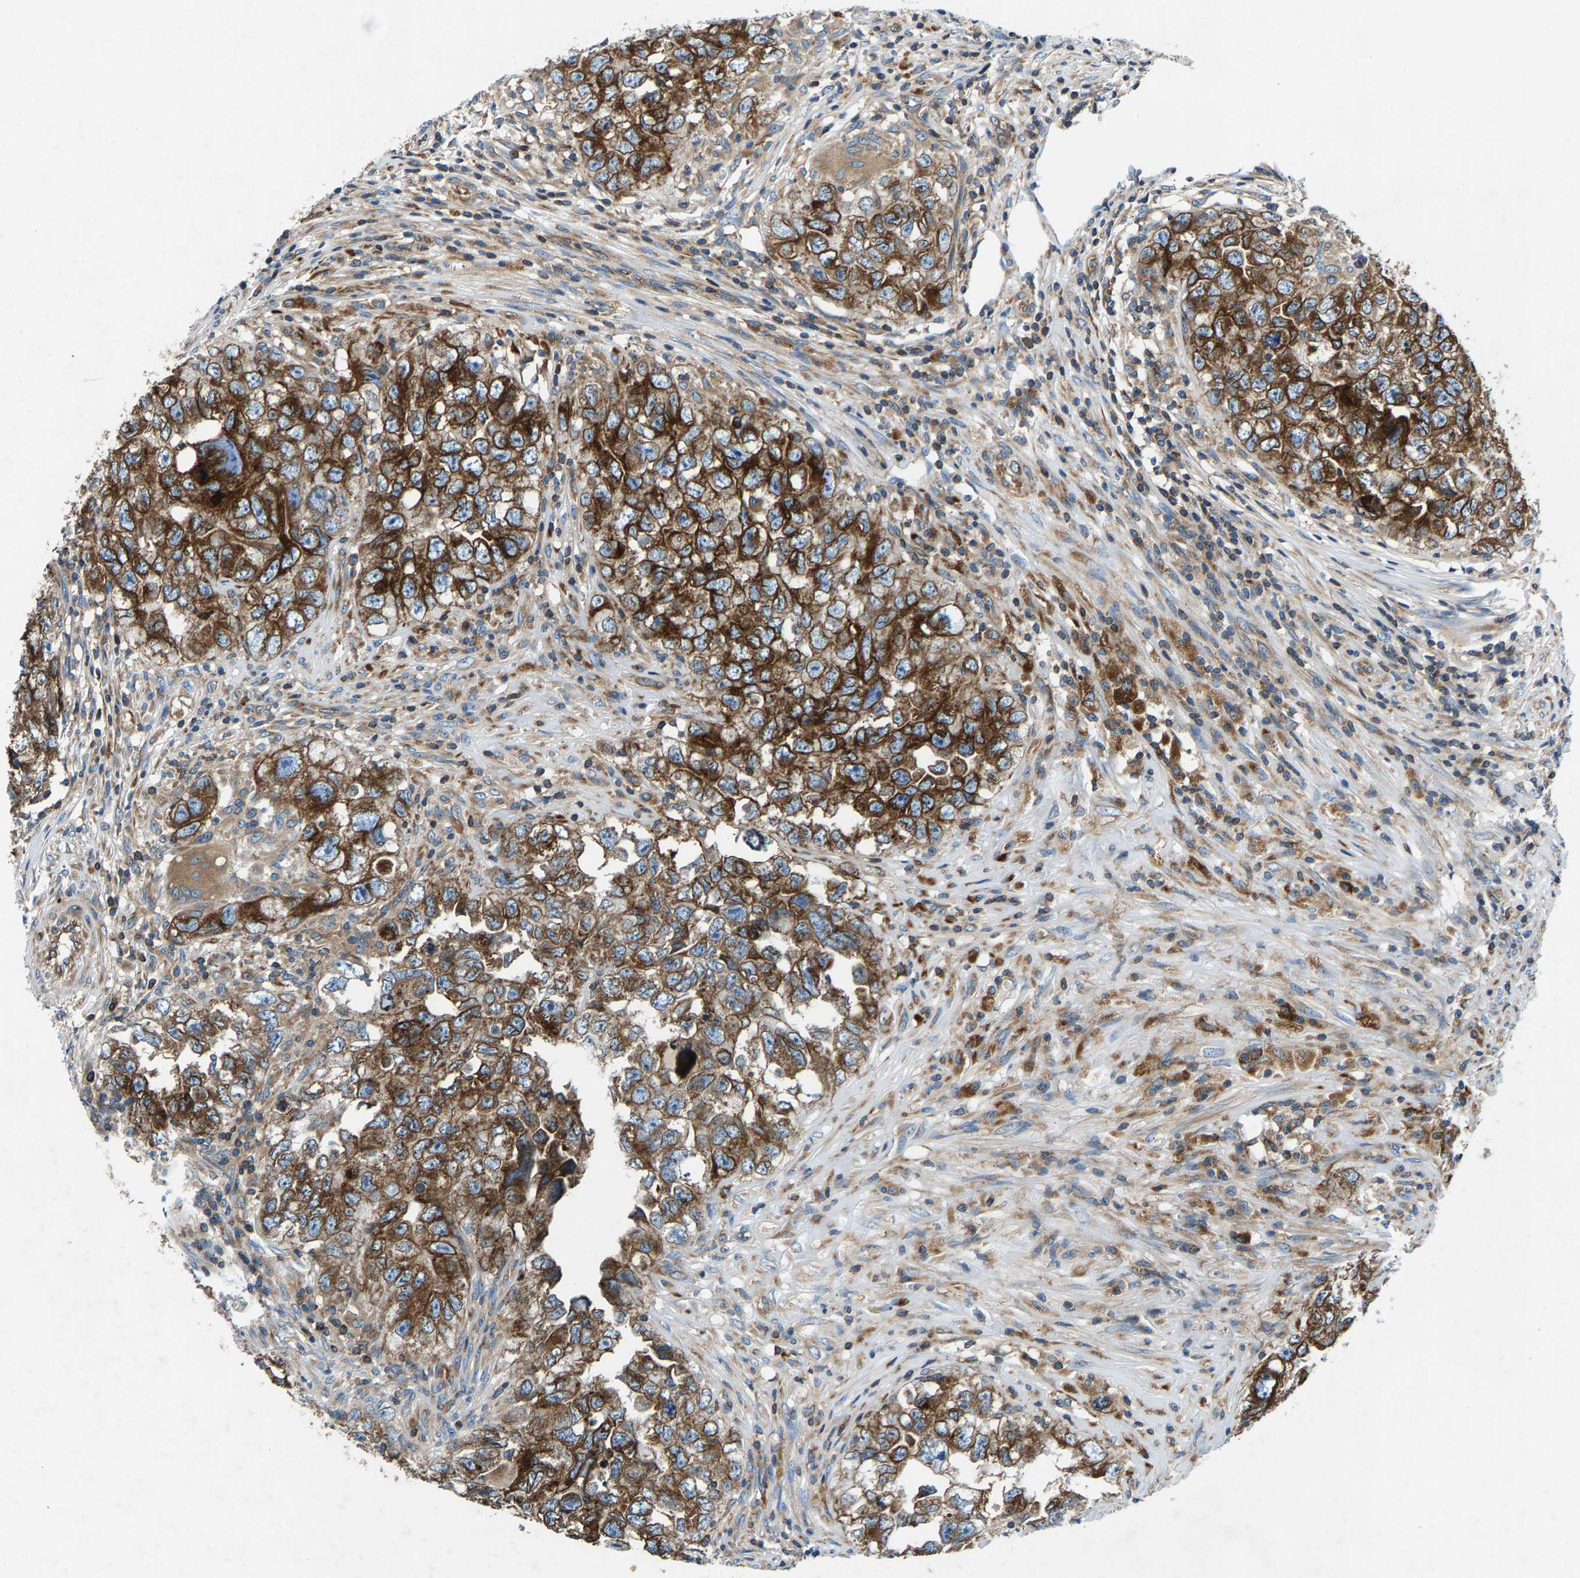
{"staining": {"intensity": "strong", "quantity": ">75%", "location": "cytoplasmic/membranous"}, "tissue": "testis cancer", "cell_type": "Tumor cells", "image_type": "cancer", "snomed": [{"axis": "morphology", "description": "Seminoma, NOS"}, {"axis": "morphology", "description": "Carcinoma, Embryonal, NOS"}, {"axis": "topography", "description": "Testis"}], "caption": "Protein staining of testis cancer (seminoma) tissue exhibits strong cytoplasmic/membranous positivity in about >75% of tumor cells.", "gene": "LPCAT1", "patient": {"sex": "male", "age": 43}}